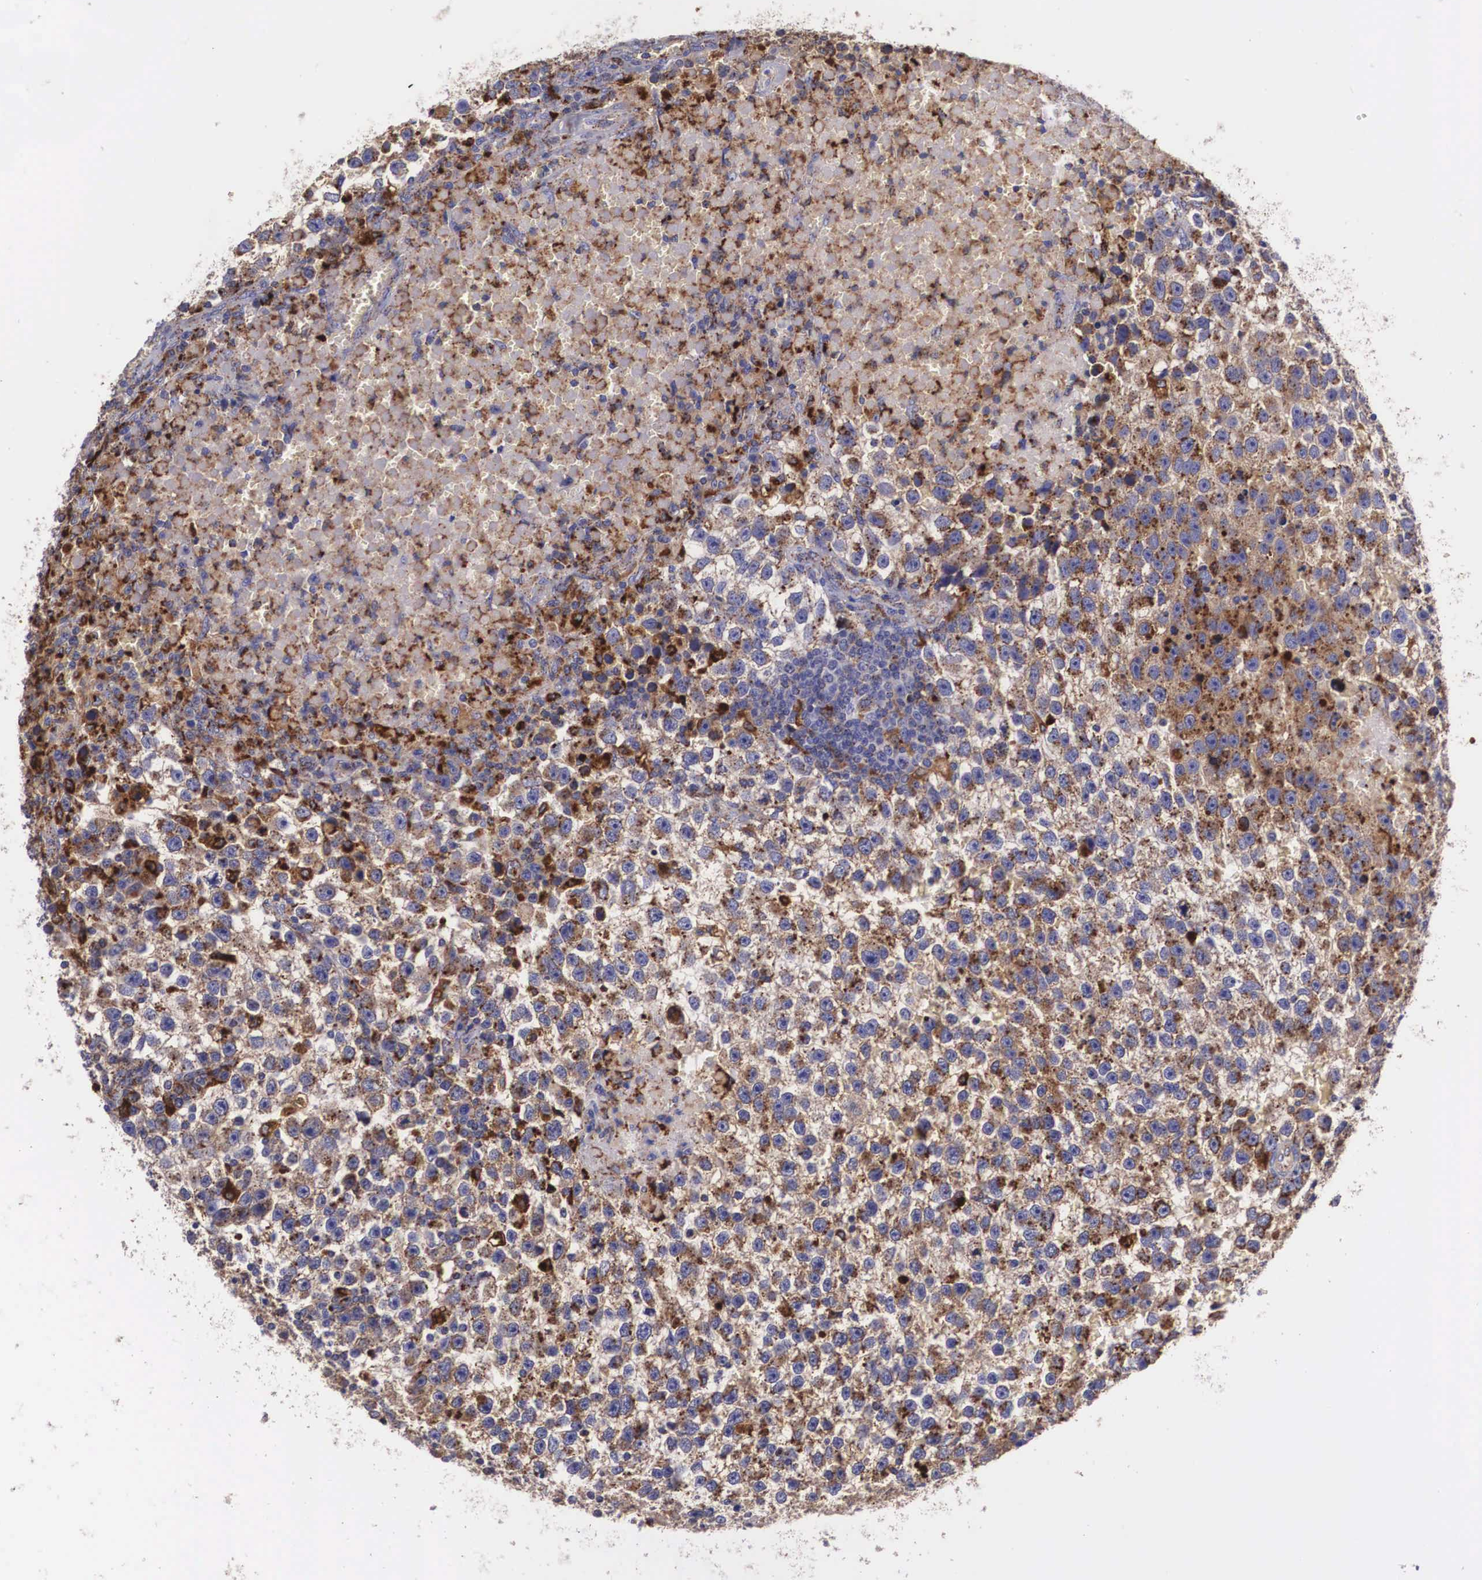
{"staining": {"intensity": "moderate", "quantity": "25%-75%", "location": "cytoplasmic/membranous"}, "tissue": "testis cancer", "cell_type": "Tumor cells", "image_type": "cancer", "snomed": [{"axis": "morphology", "description": "Seminoma, NOS"}, {"axis": "topography", "description": "Testis"}], "caption": "Testis seminoma tissue displays moderate cytoplasmic/membranous expression in about 25%-75% of tumor cells", "gene": "NAGA", "patient": {"sex": "male", "age": 33}}